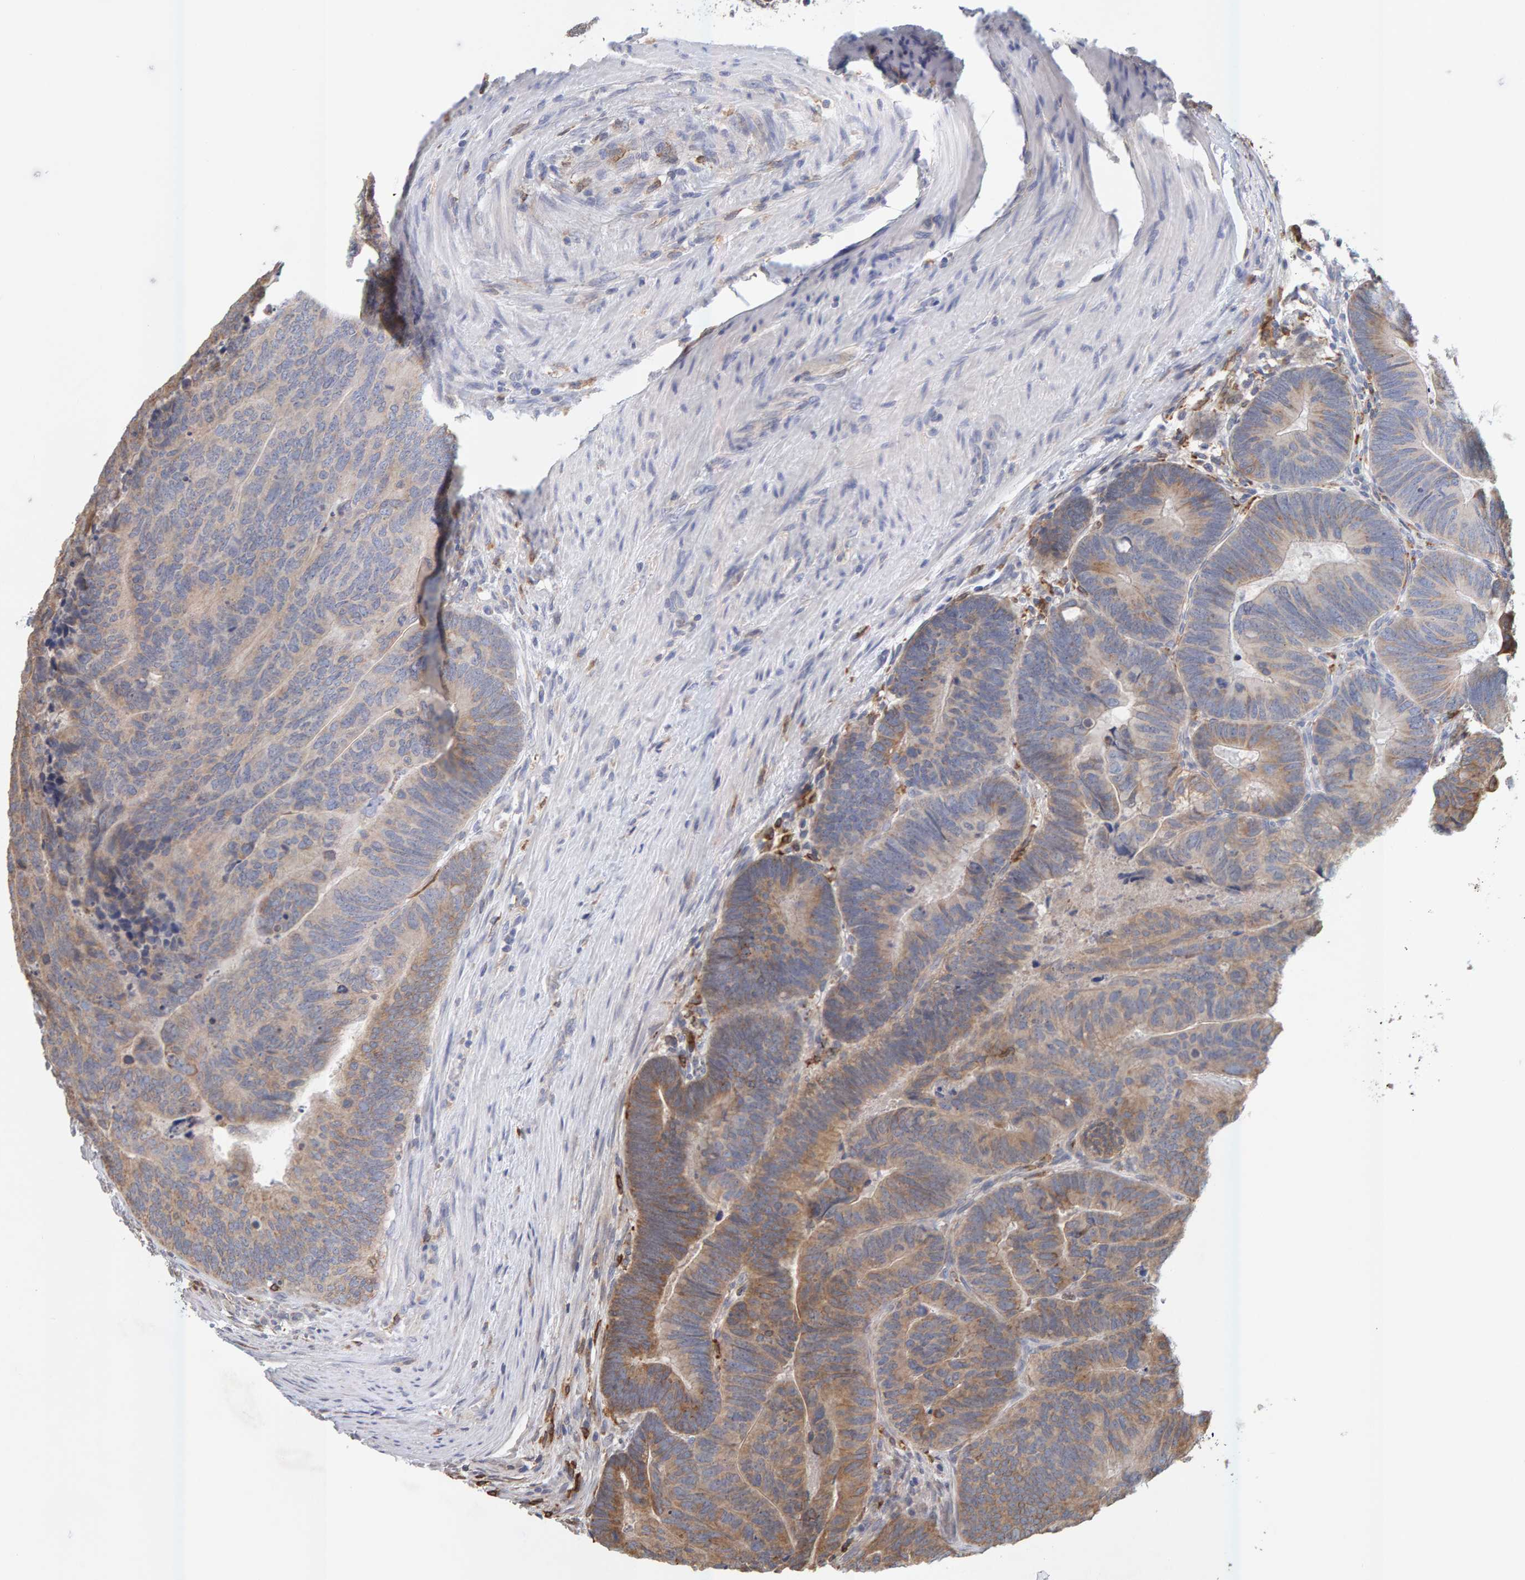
{"staining": {"intensity": "moderate", "quantity": "25%-75%", "location": "cytoplasmic/membranous"}, "tissue": "colorectal cancer", "cell_type": "Tumor cells", "image_type": "cancer", "snomed": [{"axis": "morphology", "description": "Adenocarcinoma, NOS"}, {"axis": "topography", "description": "Colon"}], "caption": "About 25%-75% of tumor cells in colorectal adenocarcinoma exhibit moderate cytoplasmic/membranous protein positivity as visualized by brown immunohistochemical staining.", "gene": "SGPL1", "patient": {"sex": "female", "age": 67}}